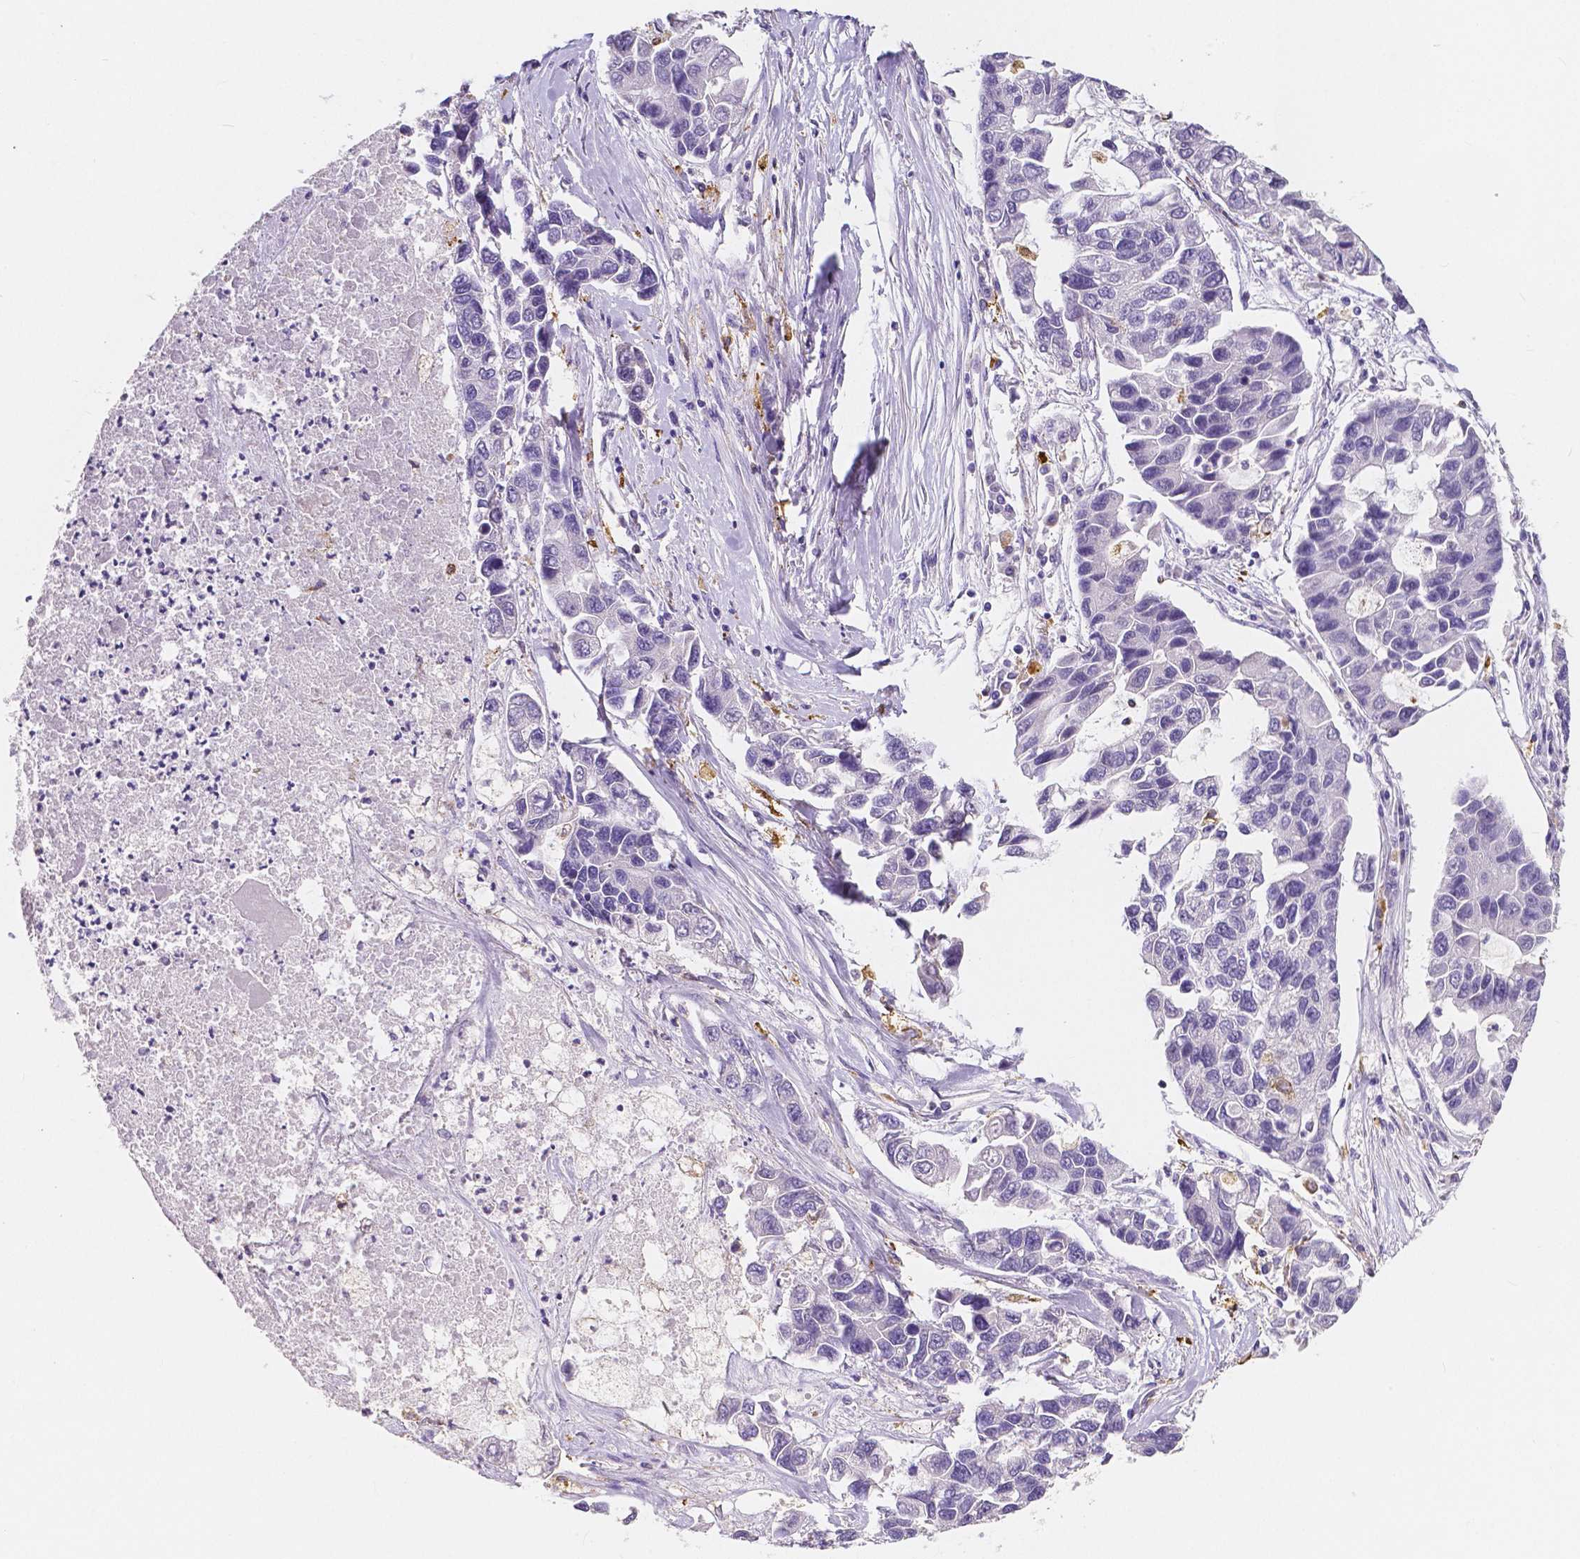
{"staining": {"intensity": "negative", "quantity": "none", "location": "none"}, "tissue": "lung cancer", "cell_type": "Tumor cells", "image_type": "cancer", "snomed": [{"axis": "morphology", "description": "Adenocarcinoma, NOS"}, {"axis": "topography", "description": "Bronchus"}, {"axis": "topography", "description": "Lung"}], "caption": "Tumor cells show no significant expression in adenocarcinoma (lung).", "gene": "ACP5", "patient": {"sex": "female", "age": 51}}